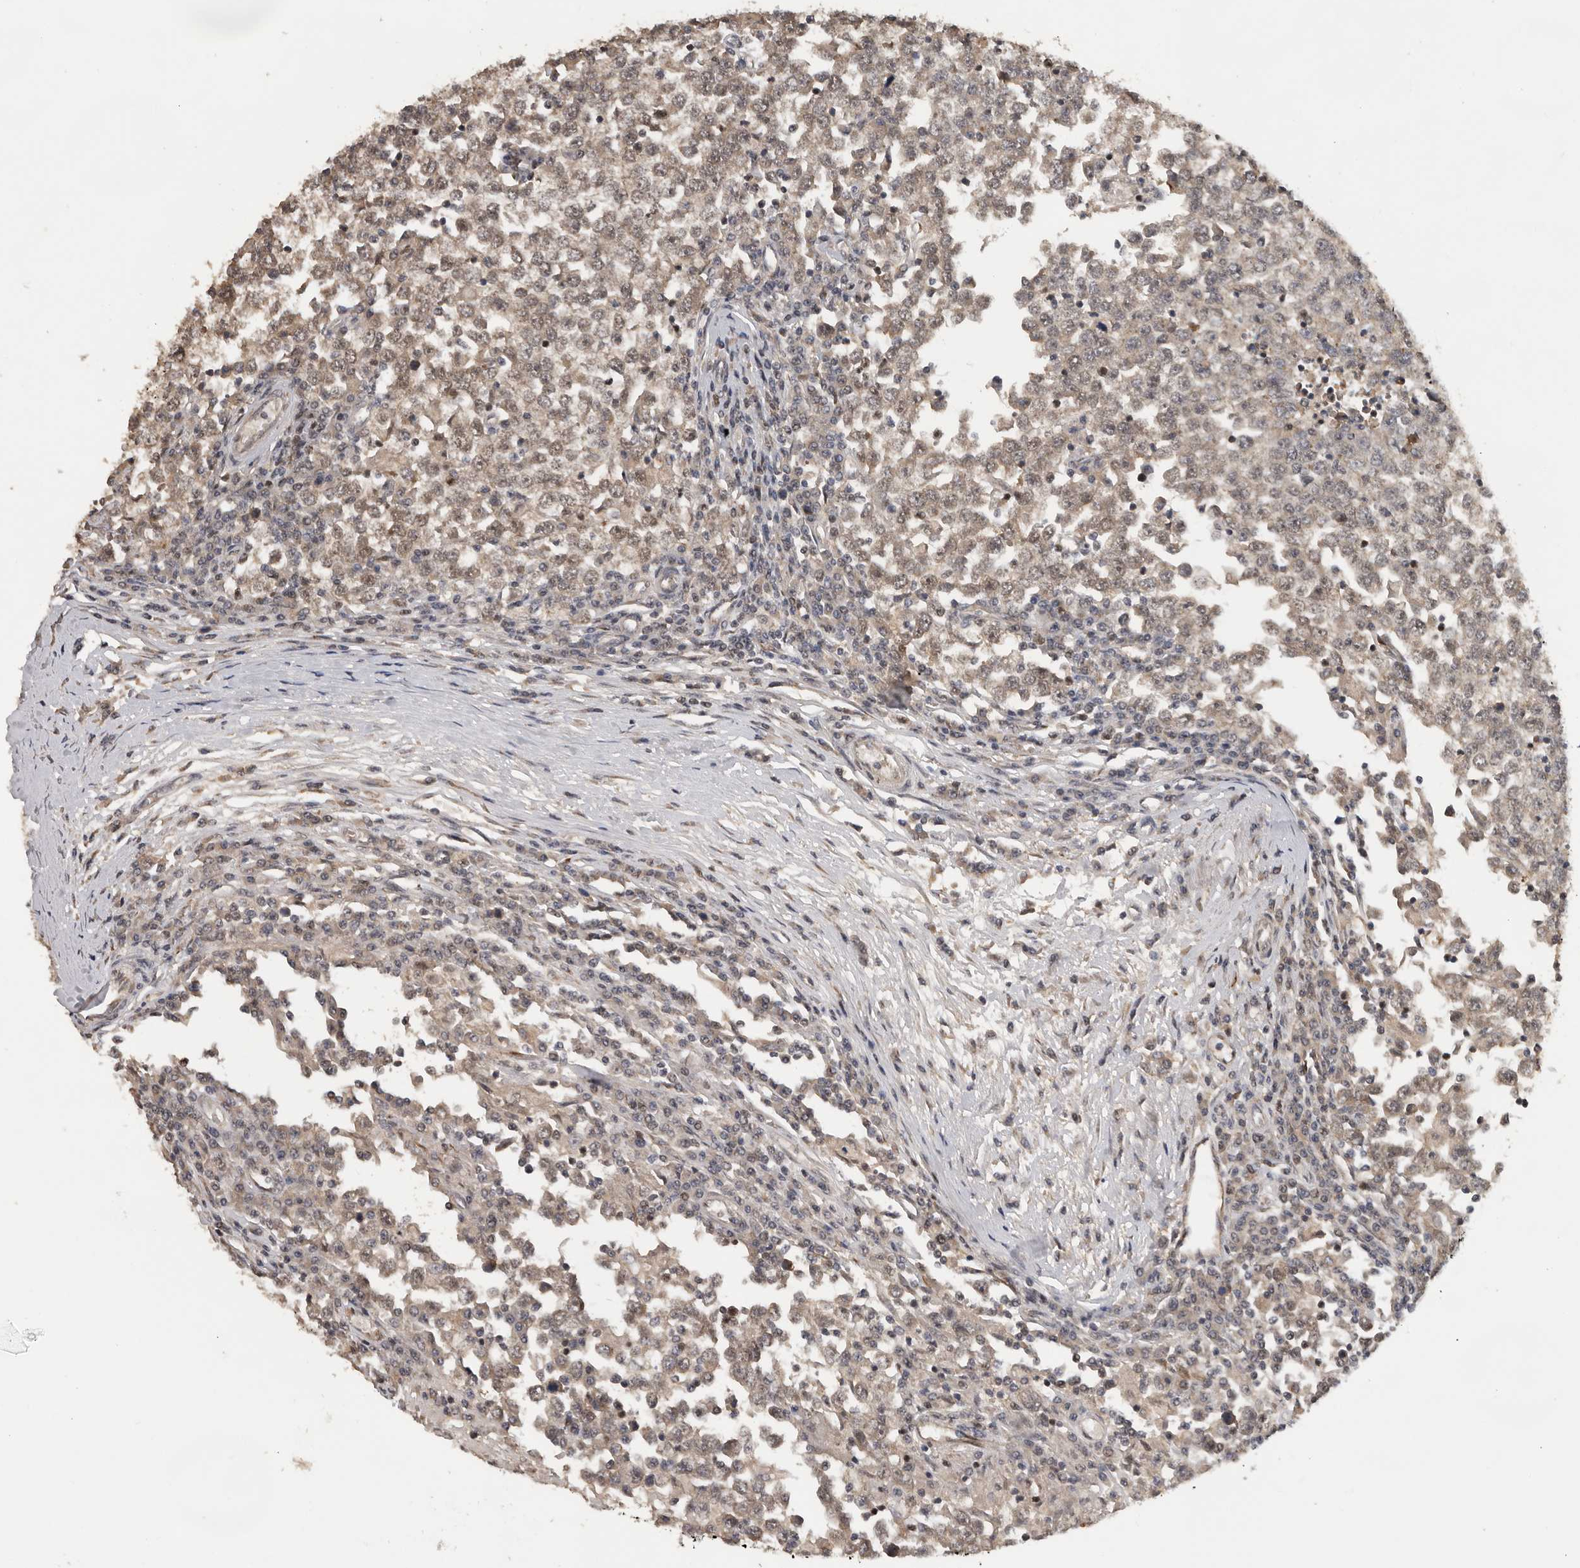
{"staining": {"intensity": "weak", "quantity": ">75%", "location": "cytoplasmic/membranous,nuclear"}, "tissue": "testis cancer", "cell_type": "Tumor cells", "image_type": "cancer", "snomed": [{"axis": "morphology", "description": "Seminoma, NOS"}, {"axis": "topography", "description": "Testis"}], "caption": "The photomicrograph exhibits staining of seminoma (testis), revealing weak cytoplasmic/membranous and nuclear protein staining (brown color) within tumor cells.", "gene": "HENMT1", "patient": {"sex": "male", "age": 65}}